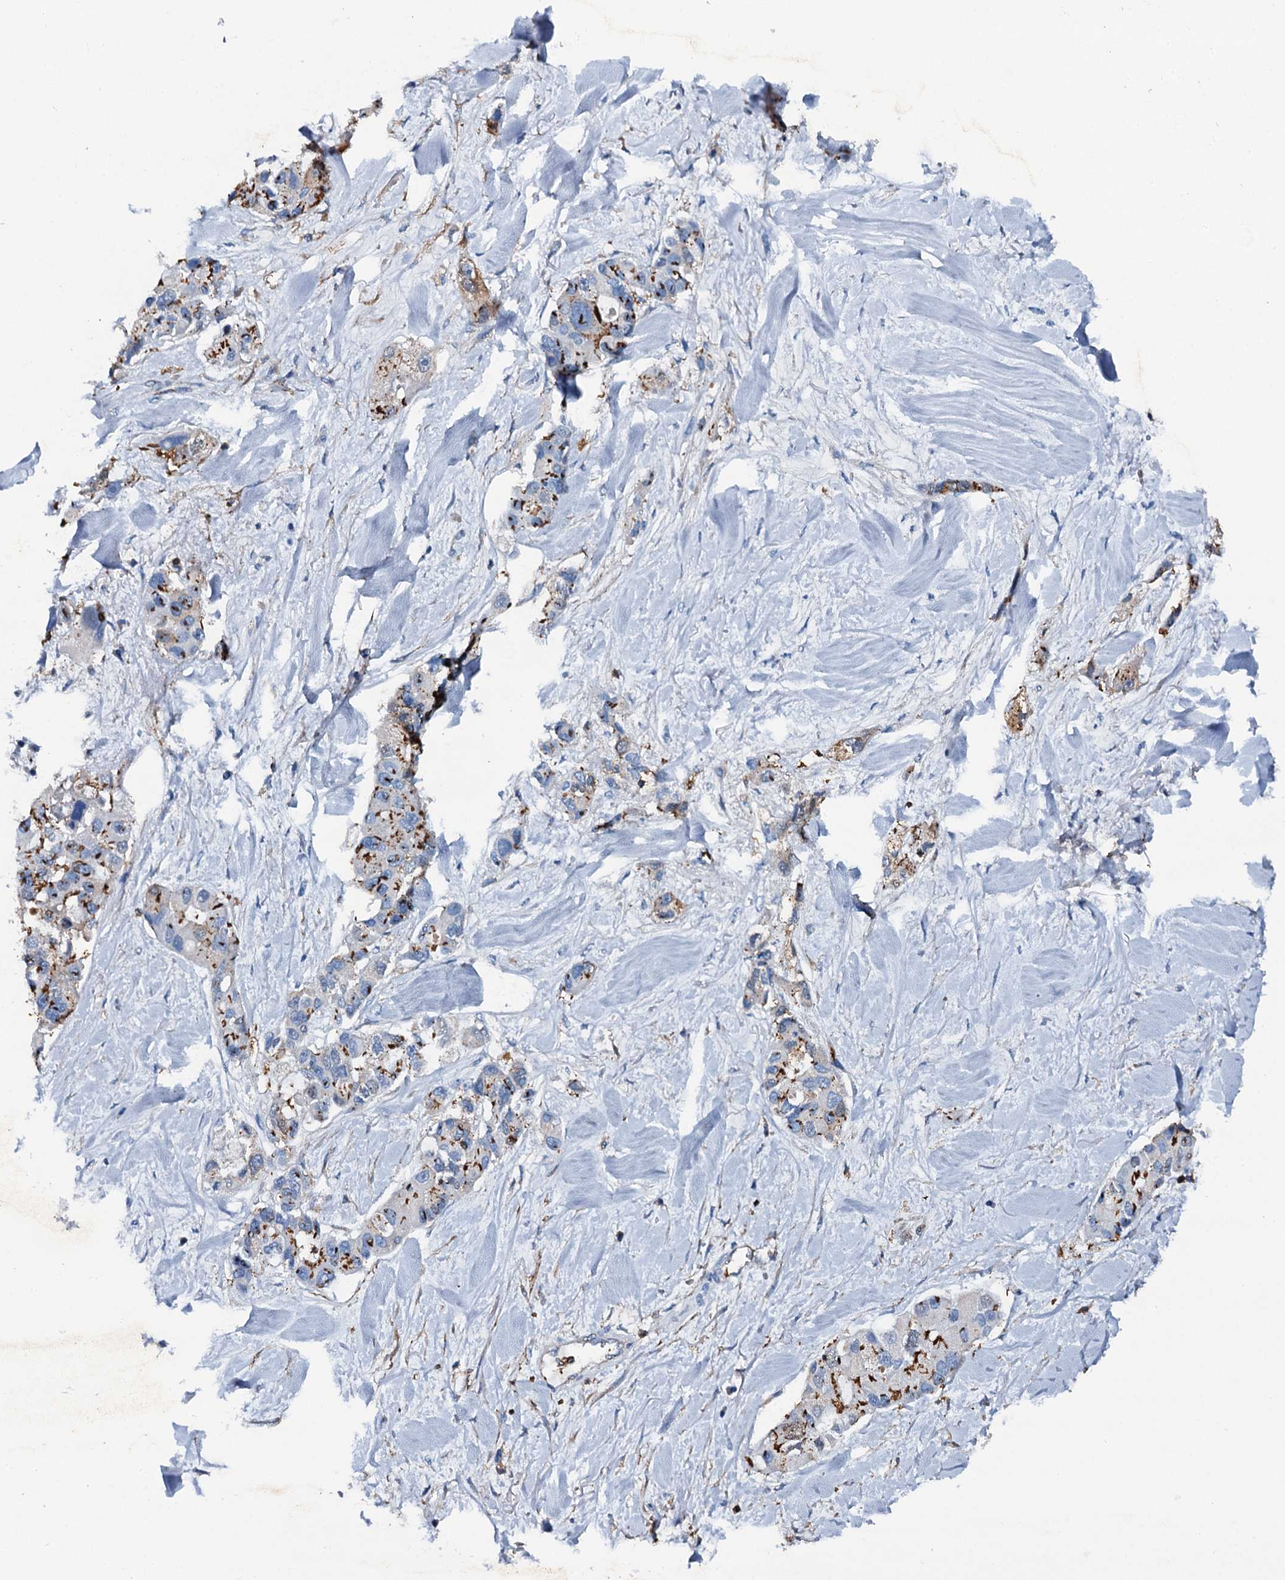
{"staining": {"intensity": "moderate", "quantity": "<25%", "location": "cytoplasmic/membranous,nuclear"}, "tissue": "lung cancer", "cell_type": "Tumor cells", "image_type": "cancer", "snomed": [{"axis": "morphology", "description": "Adenocarcinoma, NOS"}, {"axis": "topography", "description": "Lung"}], "caption": "Tumor cells reveal moderate cytoplasmic/membranous and nuclear positivity in approximately <25% of cells in lung cancer. Nuclei are stained in blue.", "gene": "MS4A4E", "patient": {"sex": "female", "age": 54}}